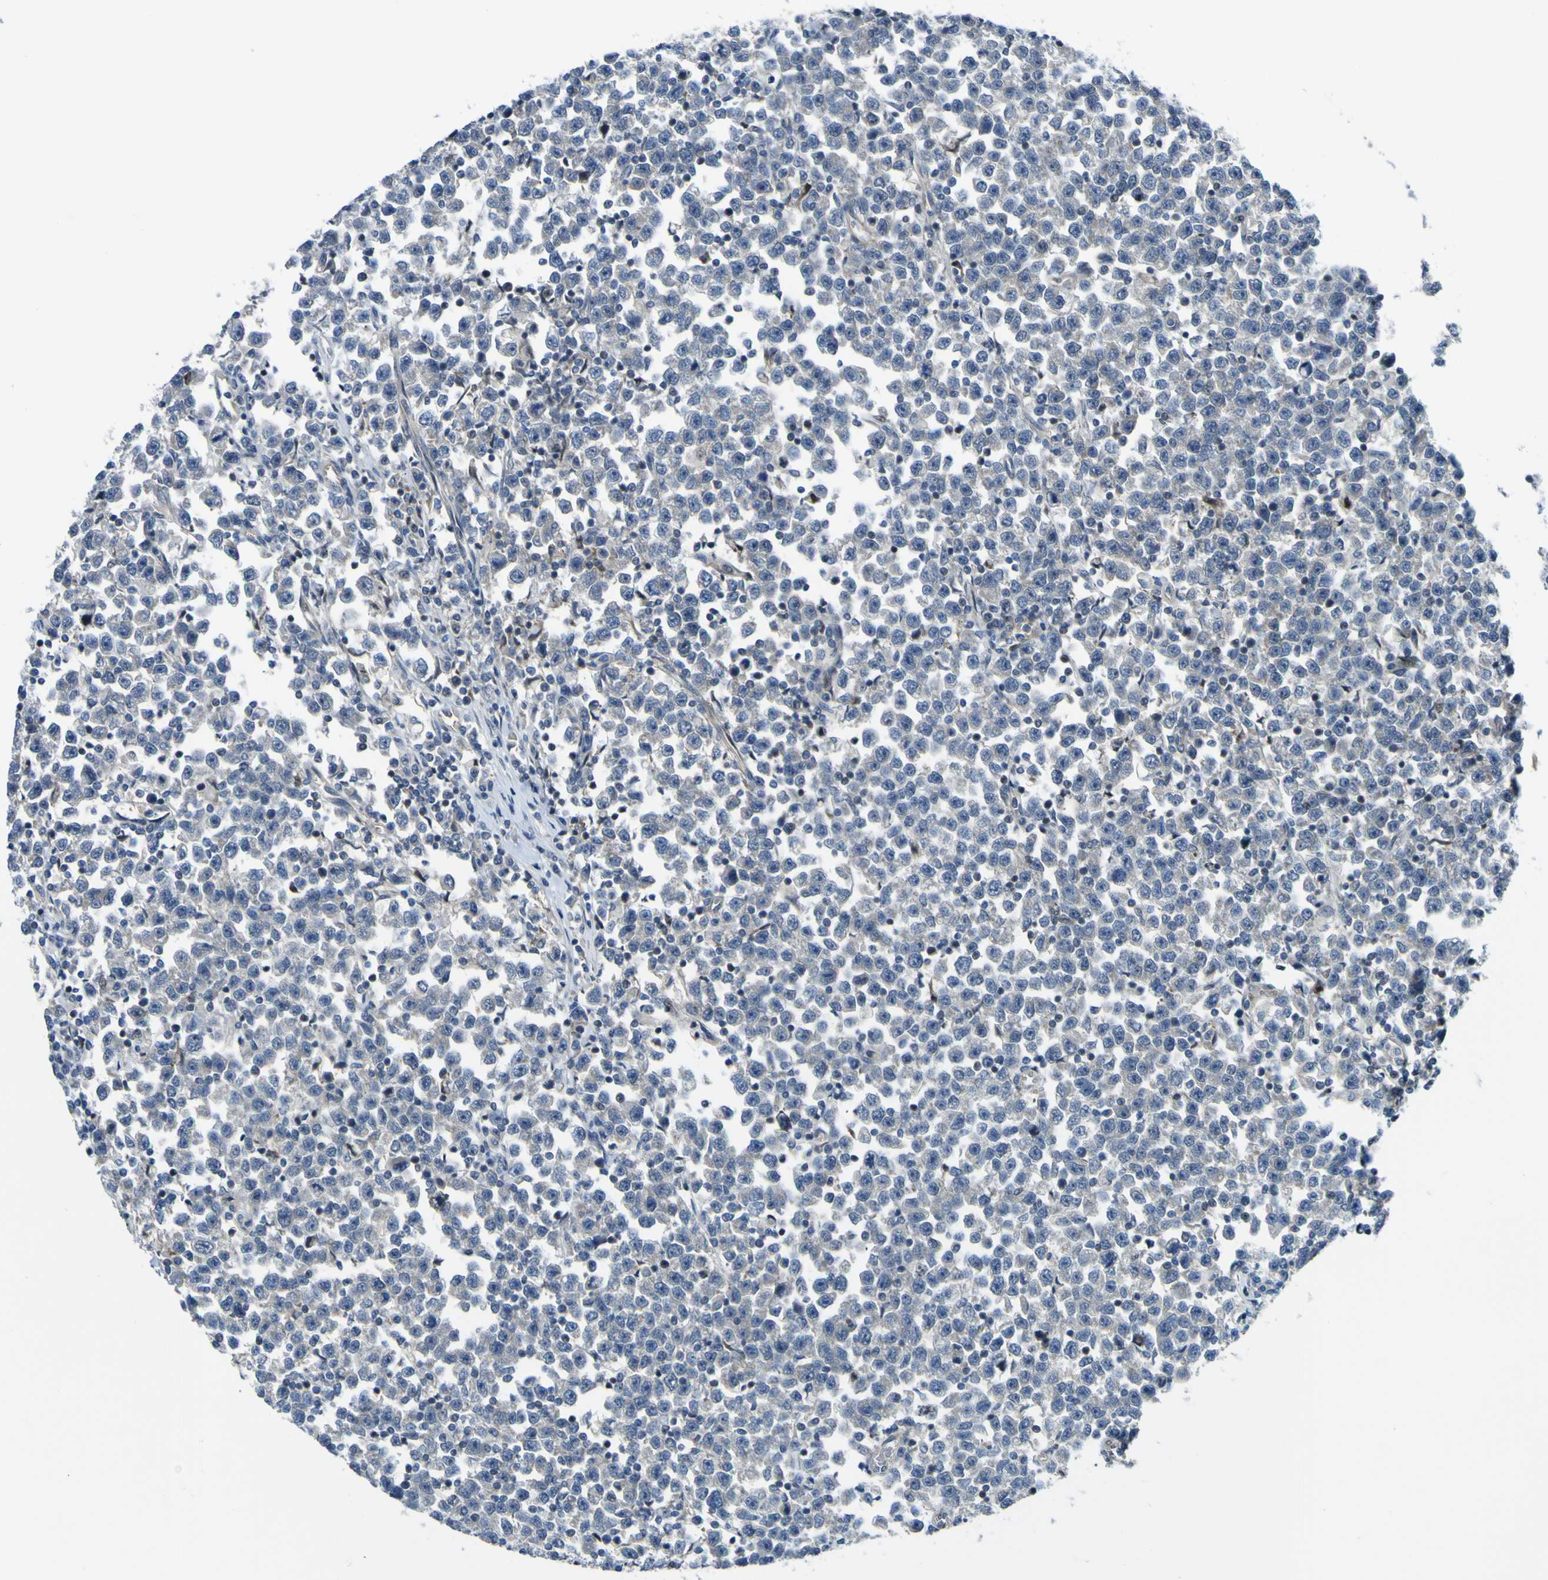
{"staining": {"intensity": "negative", "quantity": "none", "location": "none"}, "tissue": "testis cancer", "cell_type": "Tumor cells", "image_type": "cancer", "snomed": [{"axis": "morphology", "description": "Seminoma, NOS"}, {"axis": "topography", "description": "Testis"}], "caption": "IHC micrograph of testis seminoma stained for a protein (brown), which demonstrates no expression in tumor cells.", "gene": "KDM7A", "patient": {"sex": "male", "age": 43}}